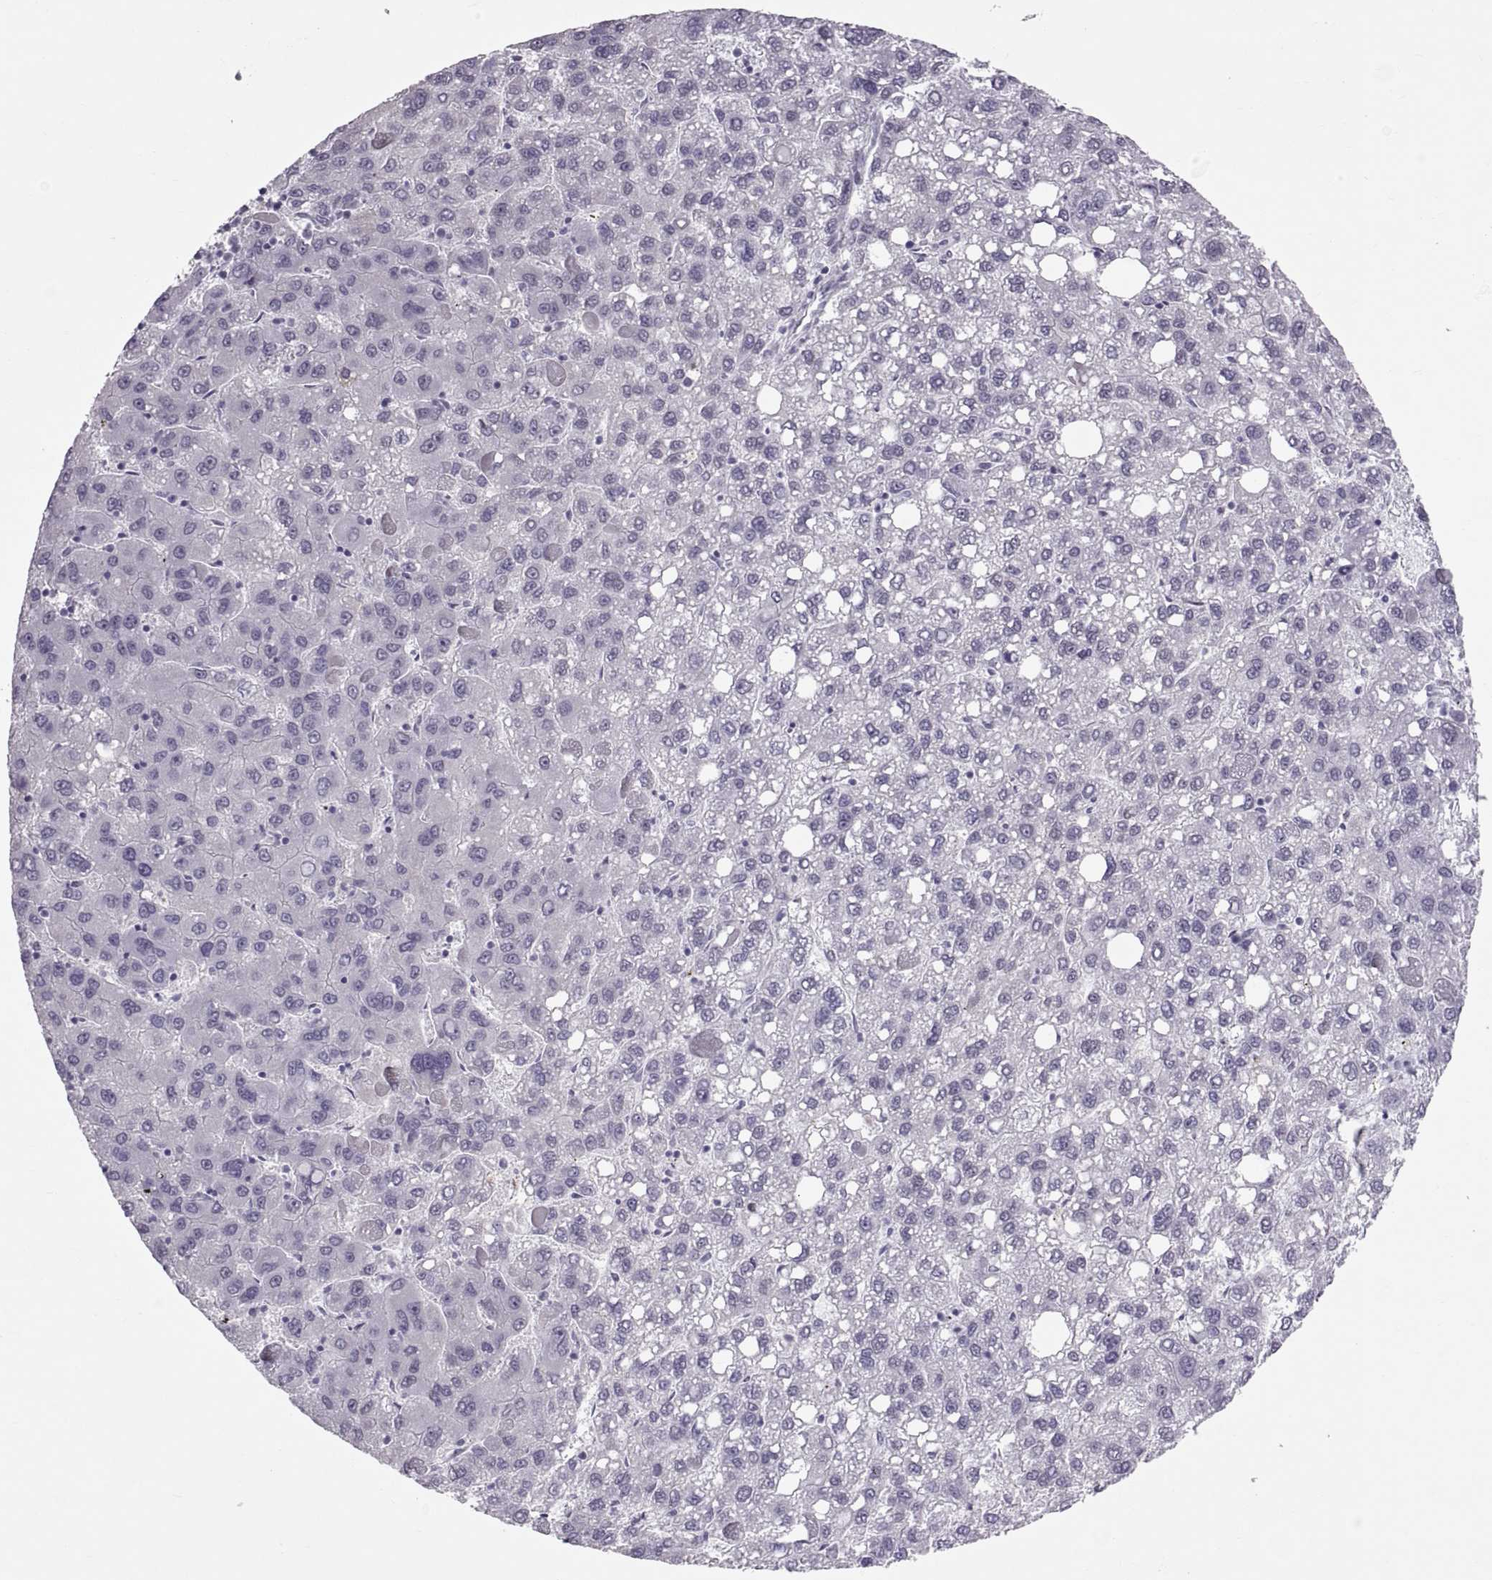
{"staining": {"intensity": "negative", "quantity": "none", "location": "none"}, "tissue": "liver cancer", "cell_type": "Tumor cells", "image_type": "cancer", "snomed": [{"axis": "morphology", "description": "Carcinoma, Hepatocellular, NOS"}, {"axis": "topography", "description": "Liver"}], "caption": "Protein analysis of hepatocellular carcinoma (liver) shows no significant staining in tumor cells.", "gene": "KRT77", "patient": {"sex": "female", "age": 82}}